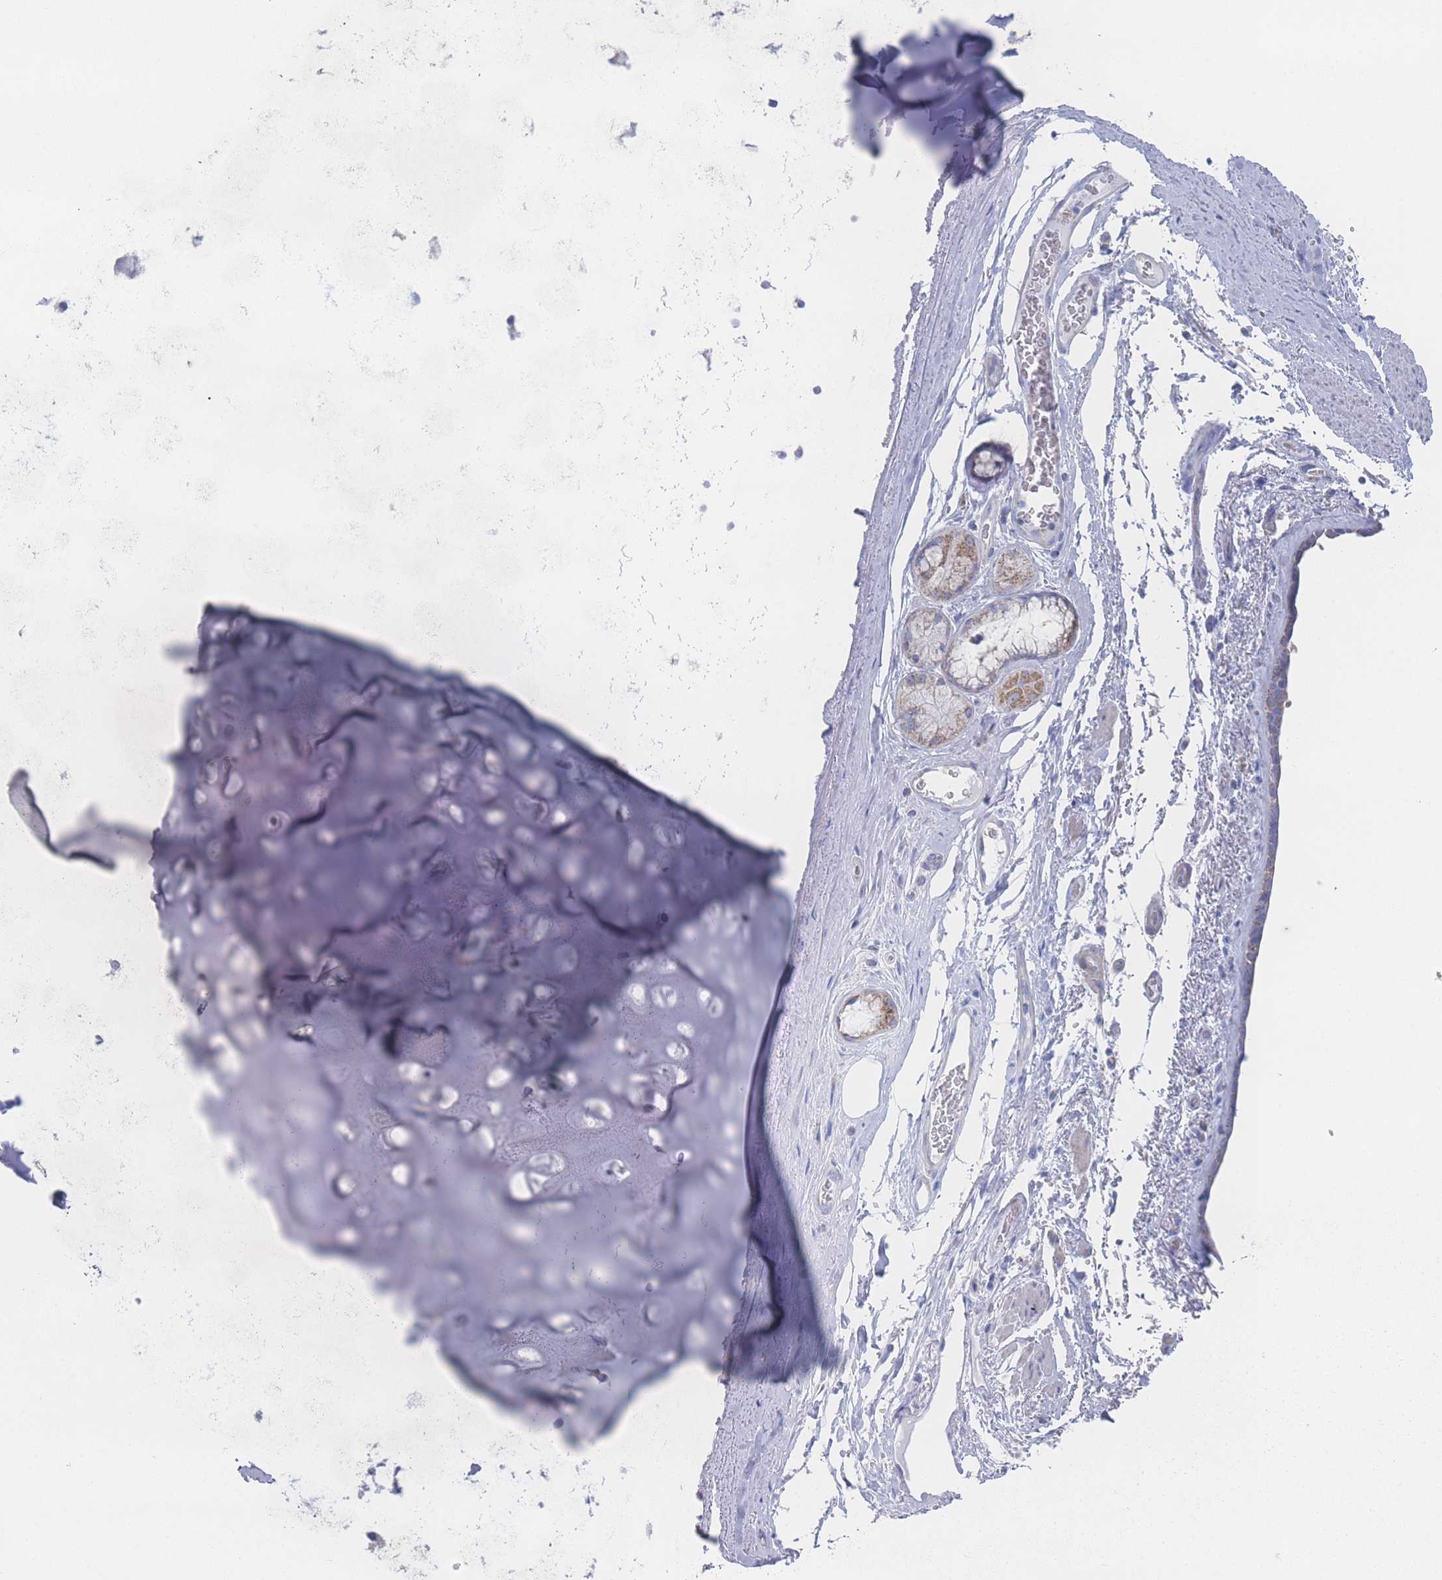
{"staining": {"intensity": "negative", "quantity": "none", "location": "none"}, "tissue": "adipose tissue", "cell_type": "Adipocytes", "image_type": "normal", "snomed": [{"axis": "morphology", "description": "Normal tissue, NOS"}, {"axis": "topography", "description": "Cartilage tissue"}], "caption": "Immunohistochemistry micrograph of unremarkable adipose tissue stained for a protein (brown), which displays no staining in adipocytes.", "gene": "SNPH", "patient": {"sex": "male", "age": 66}}